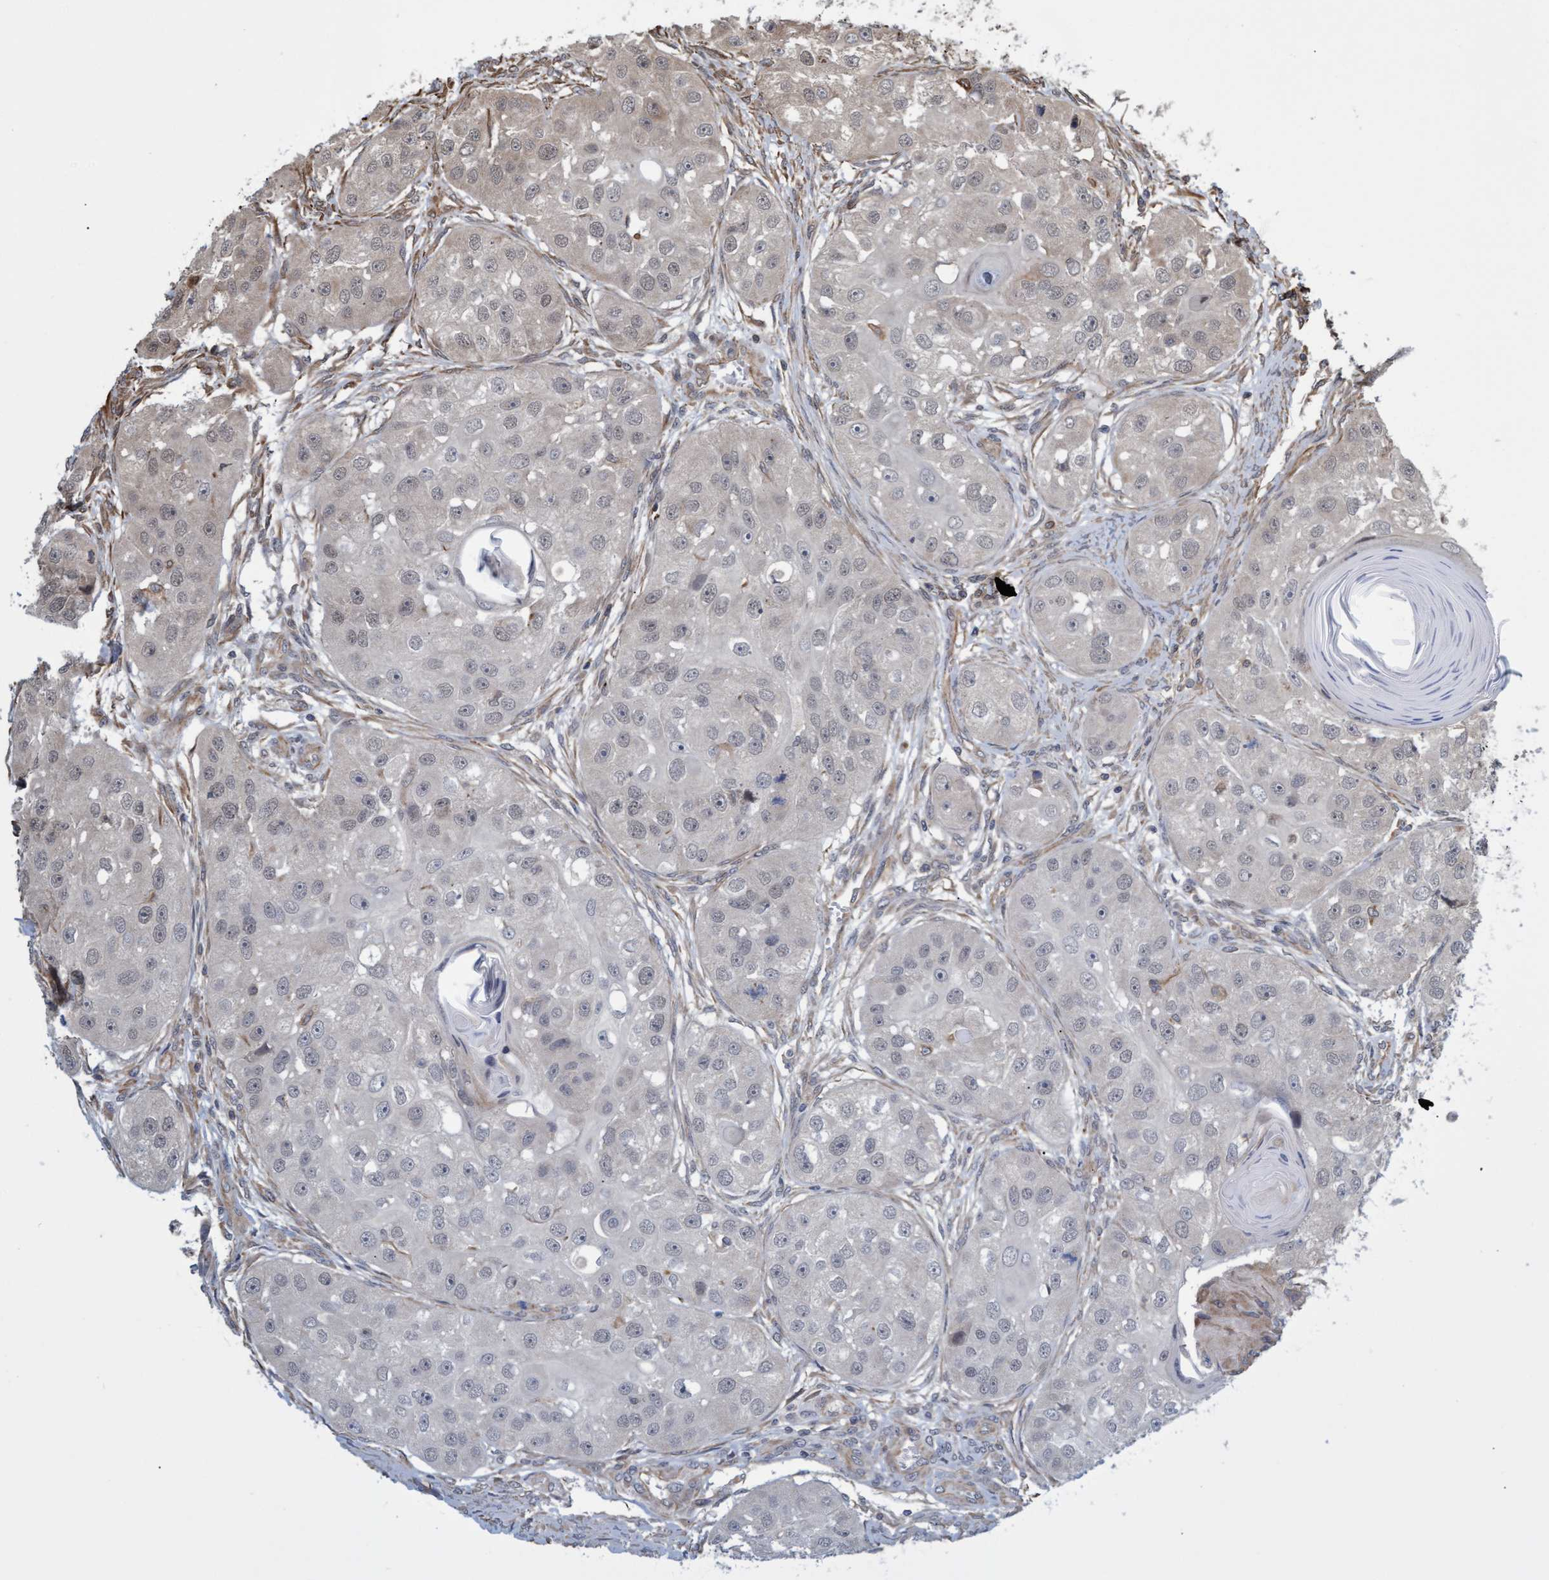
{"staining": {"intensity": "weak", "quantity": "<25%", "location": "cytoplasmic/membranous"}, "tissue": "head and neck cancer", "cell_type": "Tumor cells", "image_type": "cancer", "snomed": [{"axis": "morphology", "description": "Normal tissue, NOS"}, {"axis": "morphology", "description": "Squamous cell carcinoma, NOS"}, {"axis": "topography", "description": "Skeletal muscle"}, {"axis": "topography", "description": "Head-Neck"}], "caption": "Protein analysis of head and neck cancer demonstrates no significant expression in tumor cells.", "gene": "TNFRSF10B", "patient": {"sex": "male", "age": 51}}